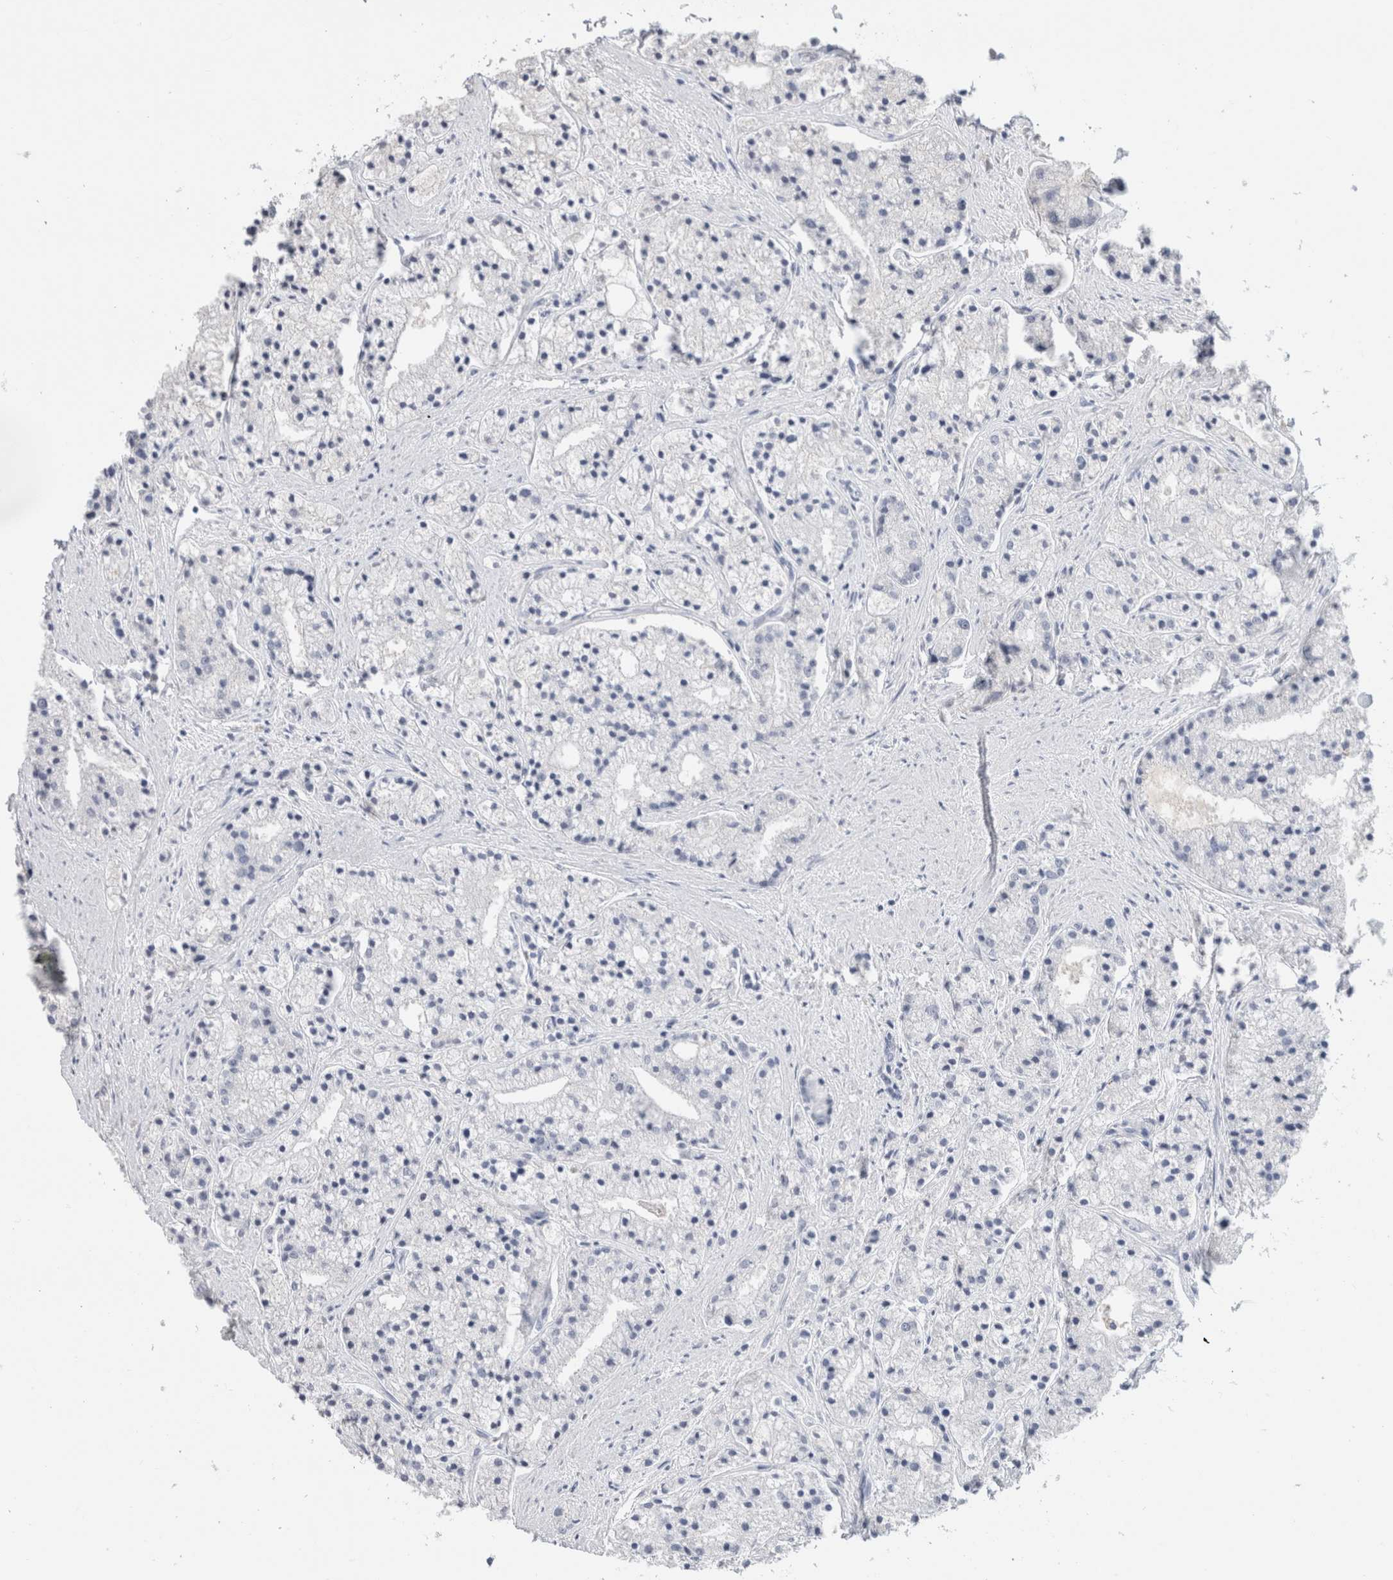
{"staining": {"intensity": "negative", "quantity": "none", "location": "none"}, "tissue": "prostate cancer", "cell_type": "Tumor cells", "image_type": "cancer", "snomed": [{"axis": "morphology", "description": "Adenocarcinoma, High grade"}, {"axis": "topography", "description": "Prostate"}], "caption": "Immunohistochemical staining of human prostate cancer exhibits no significant expression in tumor cells. Nuclei are stained in blue.", "gene": "SCGB1A1", "patient": {"sex": "male", "age": 50}}